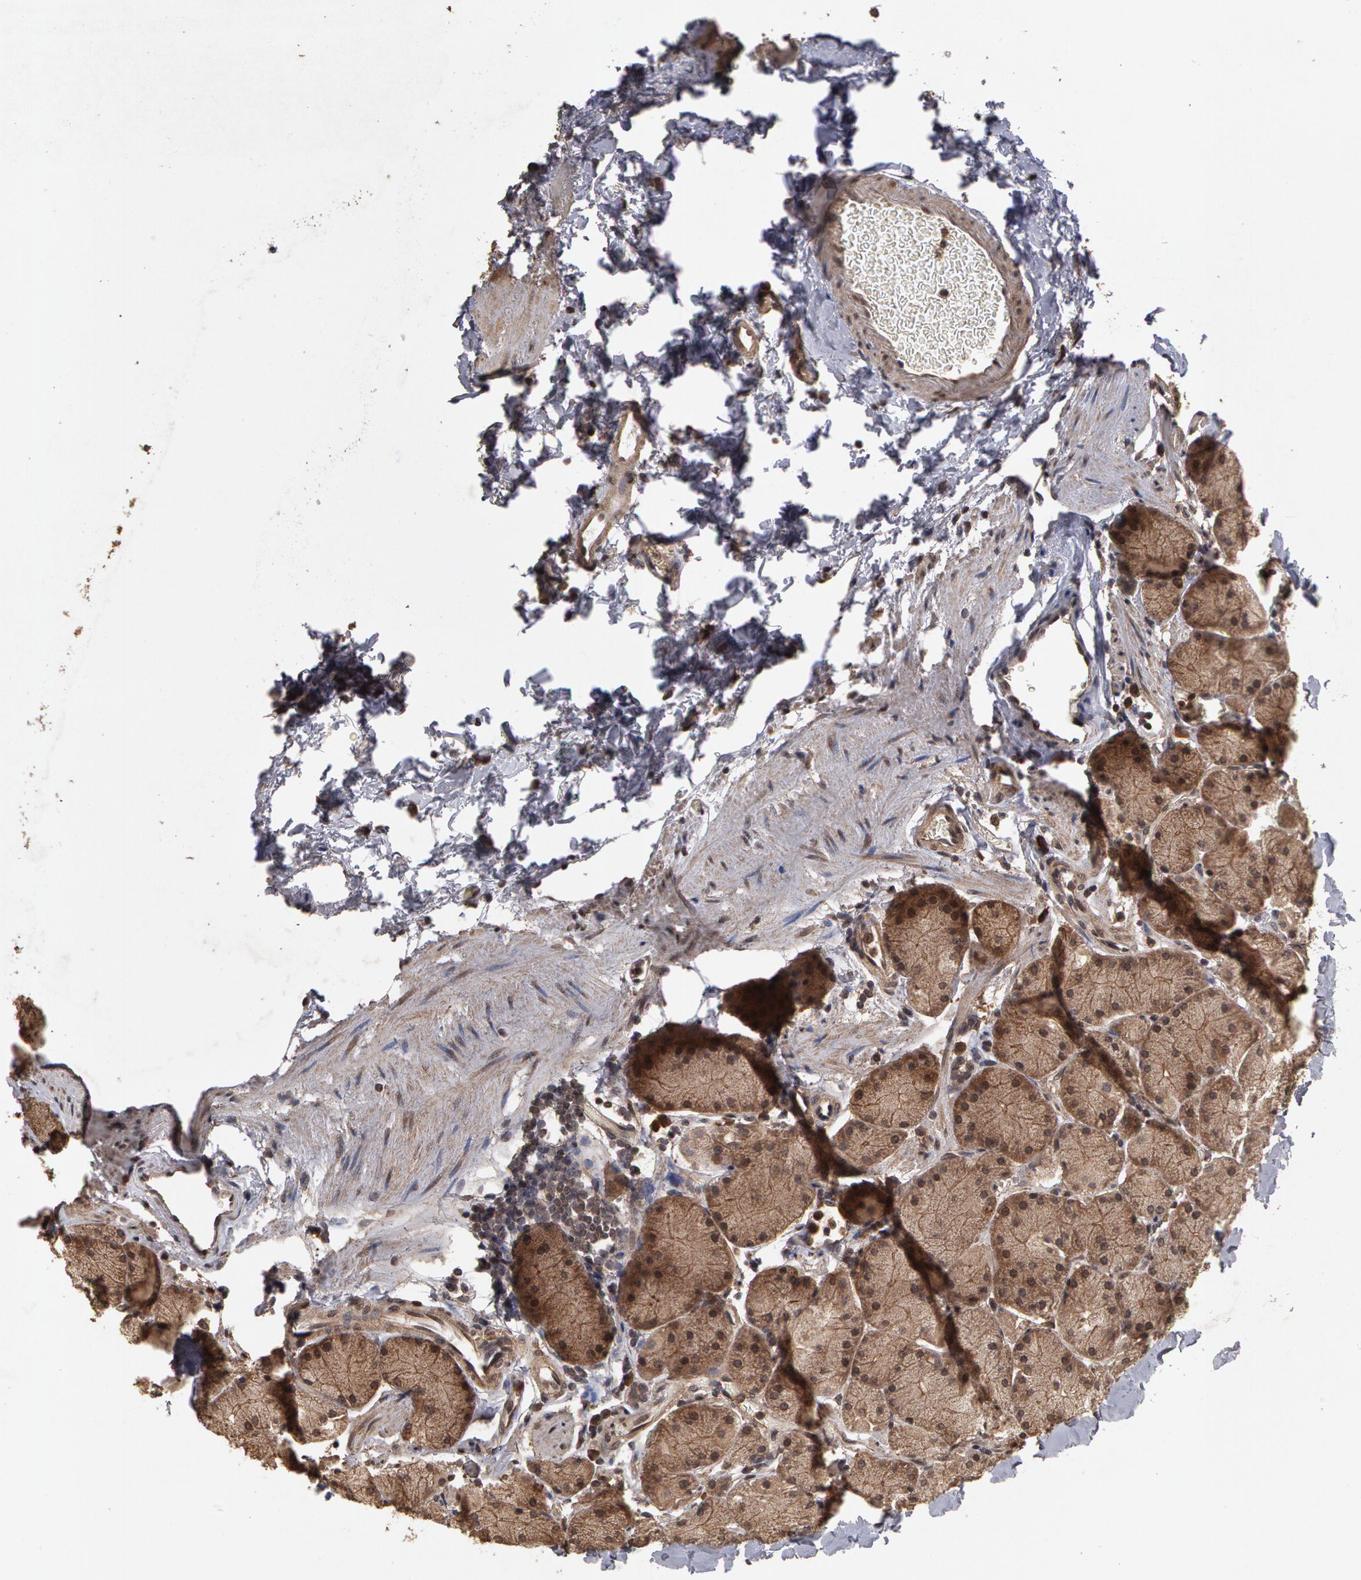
{"staining": {"intensity": "moderate", "quantity": ">75%", "location": "cytoplasmic/membranous"}, "tissue": "stomach", "cell_type": "Glandular cells", "image_type": "normal", "snomed": [{"axis": "morphology", "description": "Normal tissue, NOS"}, {"axis": "topography", "description": "Stomach, upper"}, {"axis": "topography", "description": "Stomach"}], "caption": "Moderate cytoplasmic/membranous expression is present in approximately >75% of glandular cells in normal stomach.", "gene": "CALR", "patient": {"sex": "male", "age": 76}}